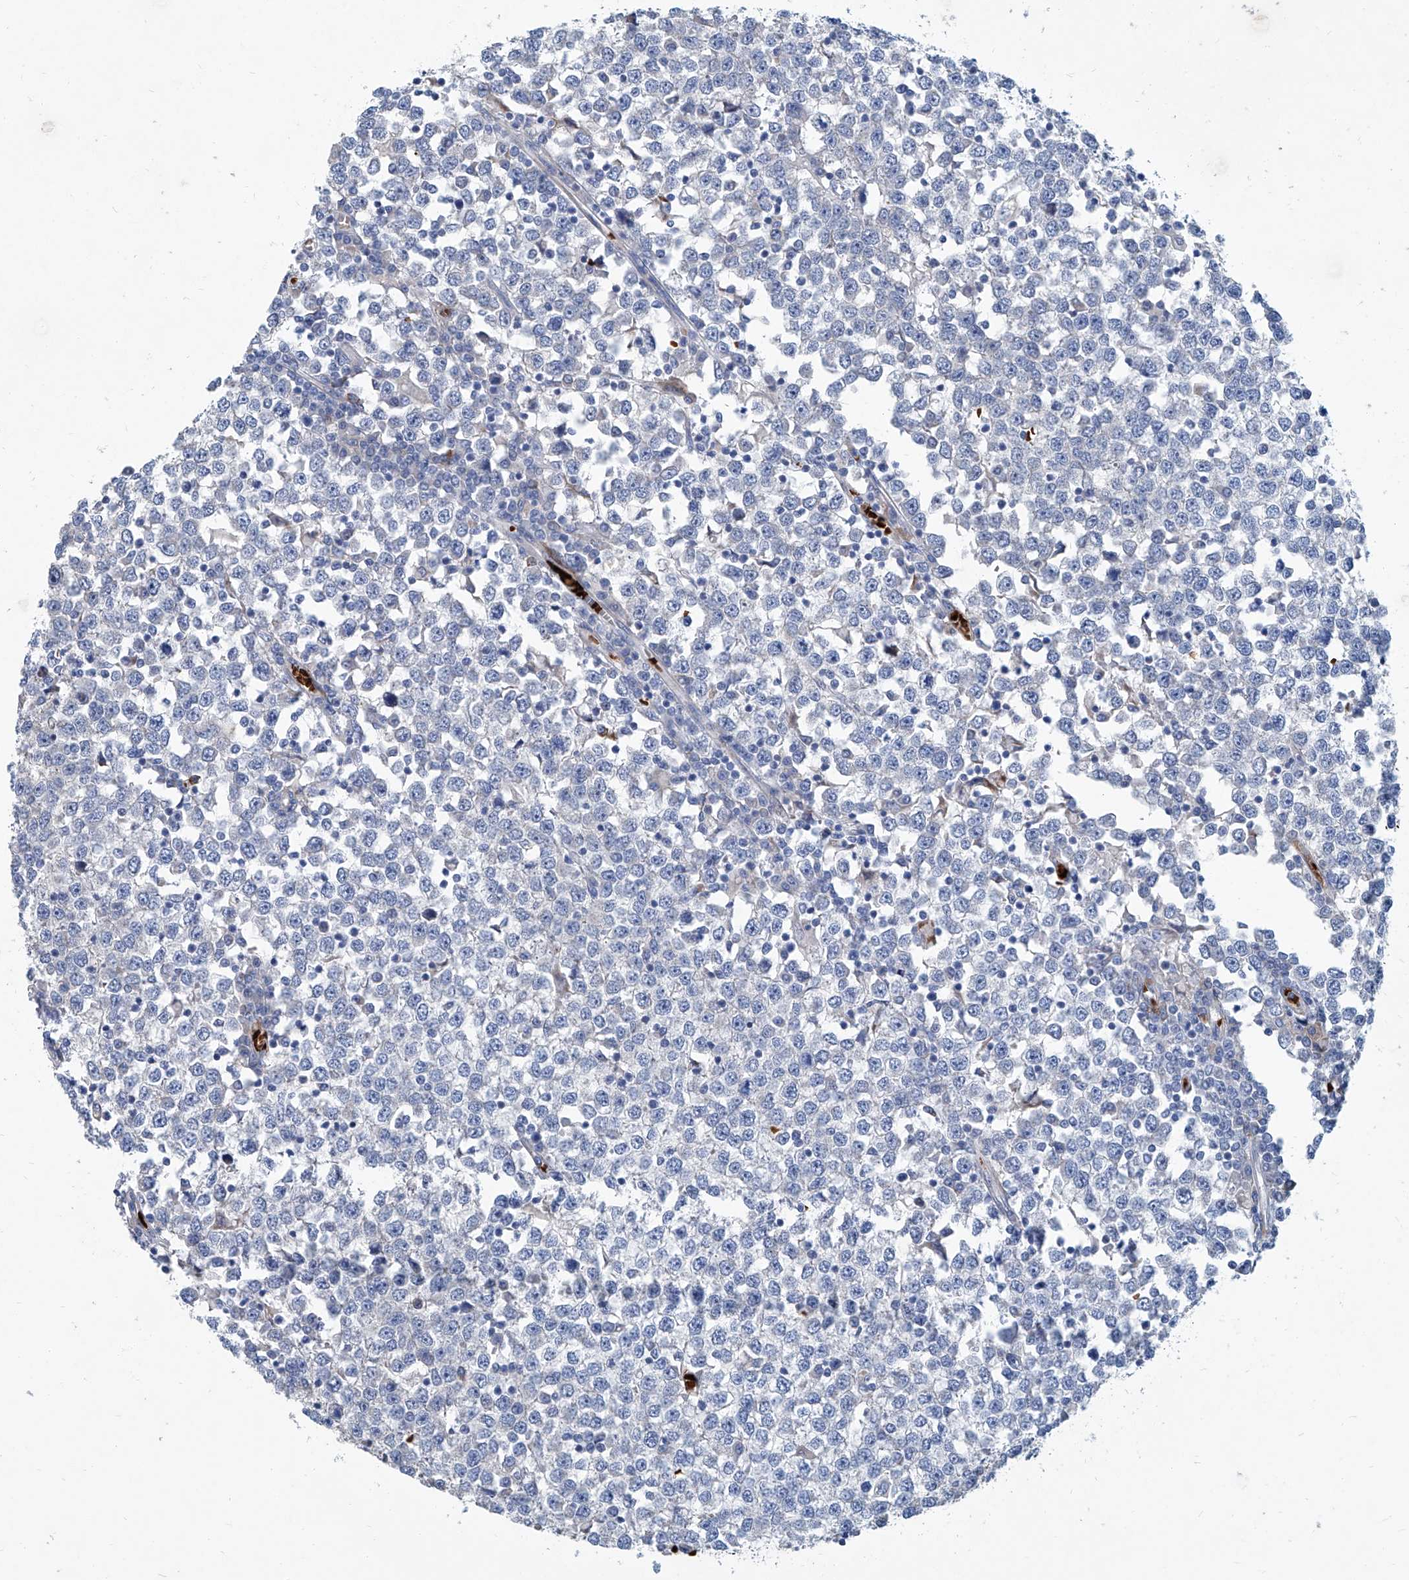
{"staining": {"intensity": "negative", "quantity": "none", "location": "none"}, "tissue": "testis cancer", "cell_type": "Tumor cells", "image_type": "cancer", "snomed": [{"axis": "morphology", "description": "Seminoma, NOS"}, {"axis": "topography", "description": "Testis"}], "caption": "This is an immunohistochemistry (IHC) micrograph of human testis cancer (seminoma). There is no staining in tumor cells.", "gene": "FPR2", "patient": {"sex": "male", "age": 65}}